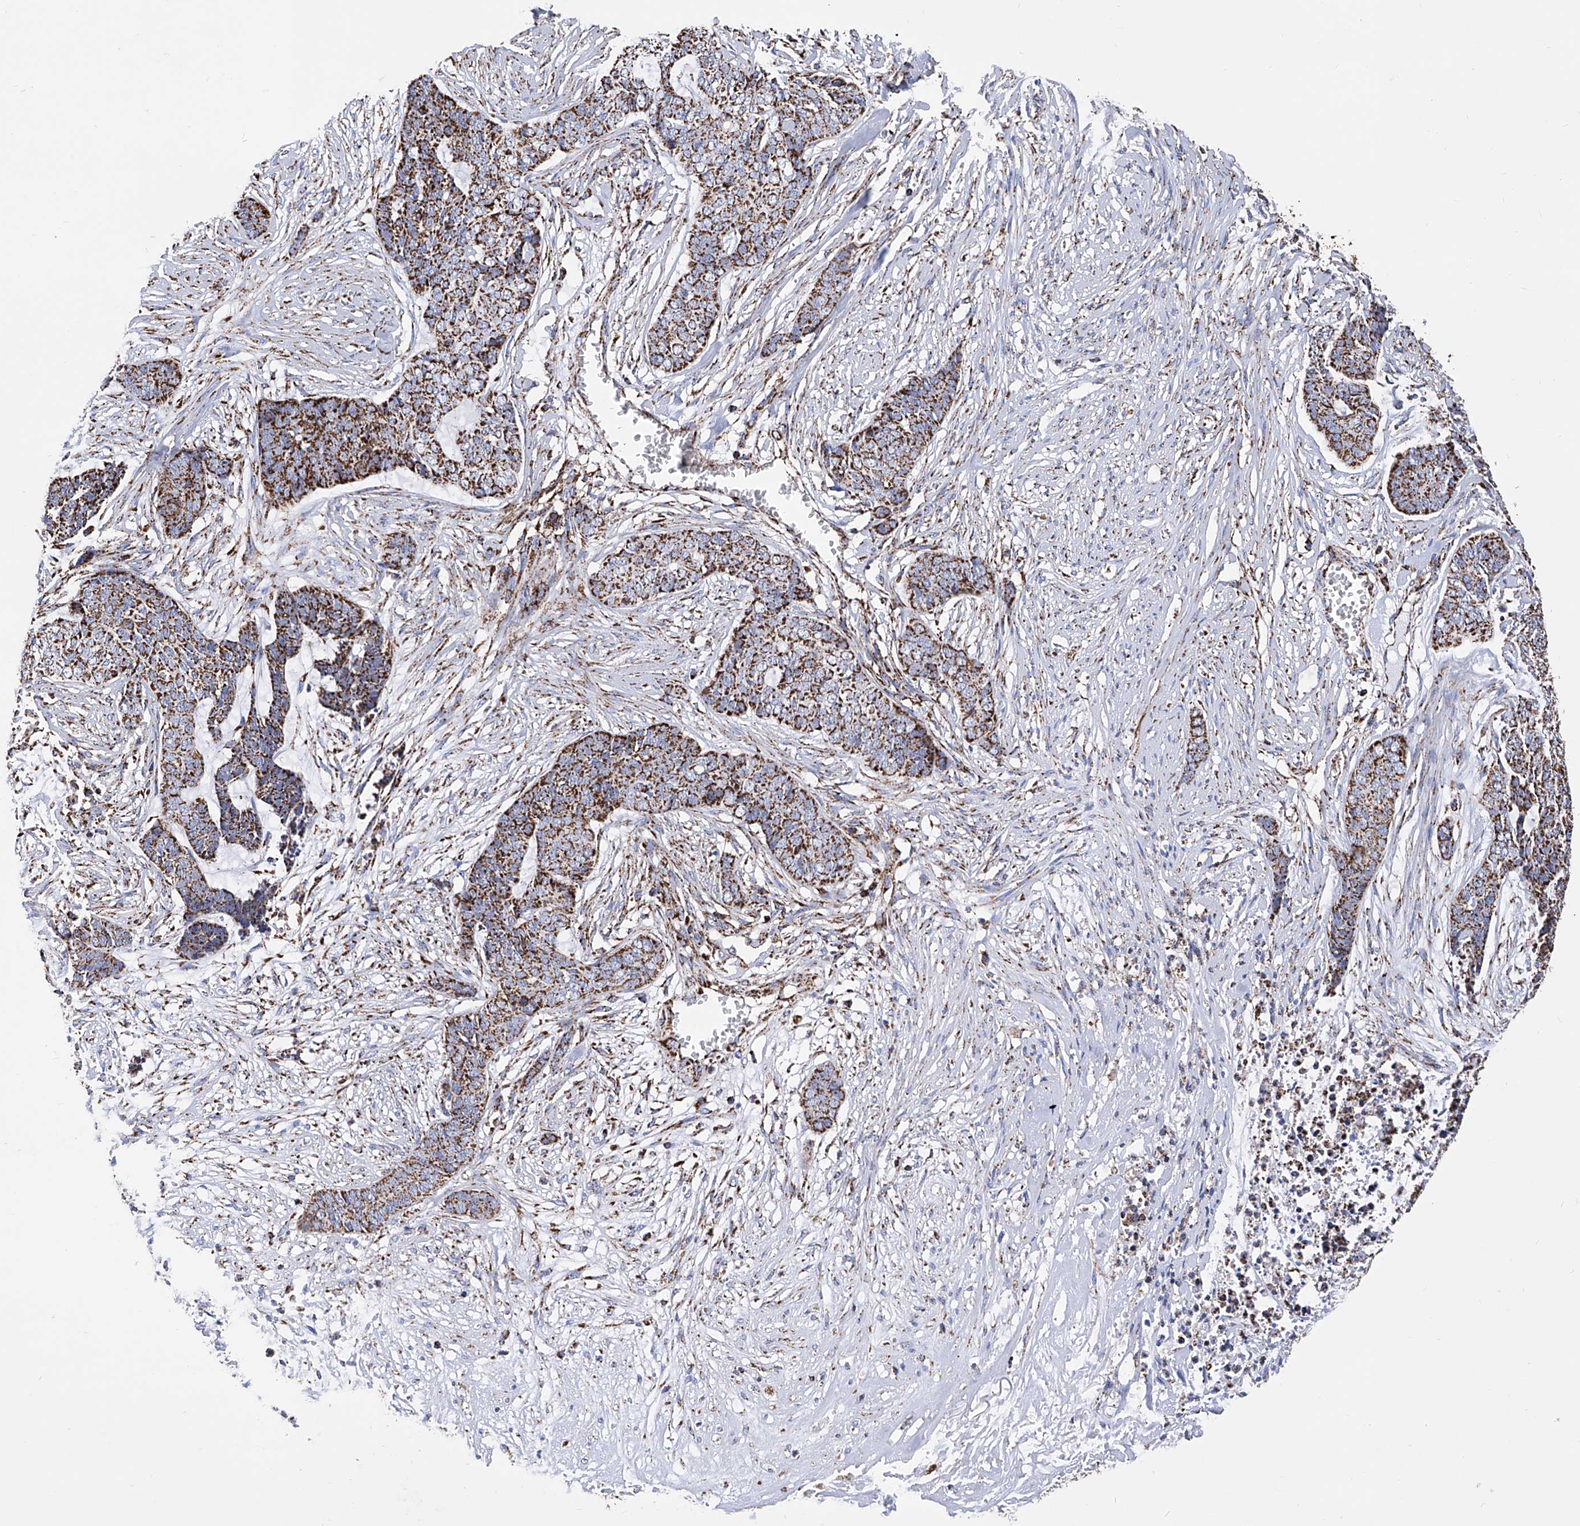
{"staining": {"intensity": "strong", "quantity": ">75%", "location": "cytoplasmic/membranous"}, "tissue": "skin cancer", "cell_type": "Tumor cells", "image_type": "cancer", "snomed": [{"axis": "morphology", "description": "Basal cell carcinoma"}, {"axis": "topography", "description": "Skin"}], "caption": "Immunohistochemical staining of human skin cancer exhibits strong cytoplasmic/membranous protein staining in approximately >75% of tumor cells. Ihc stains the protein in brown and the nuclei are stained blue.", "gene": "ATP5PF", "patient": {"sex": "female", "age": 64}}